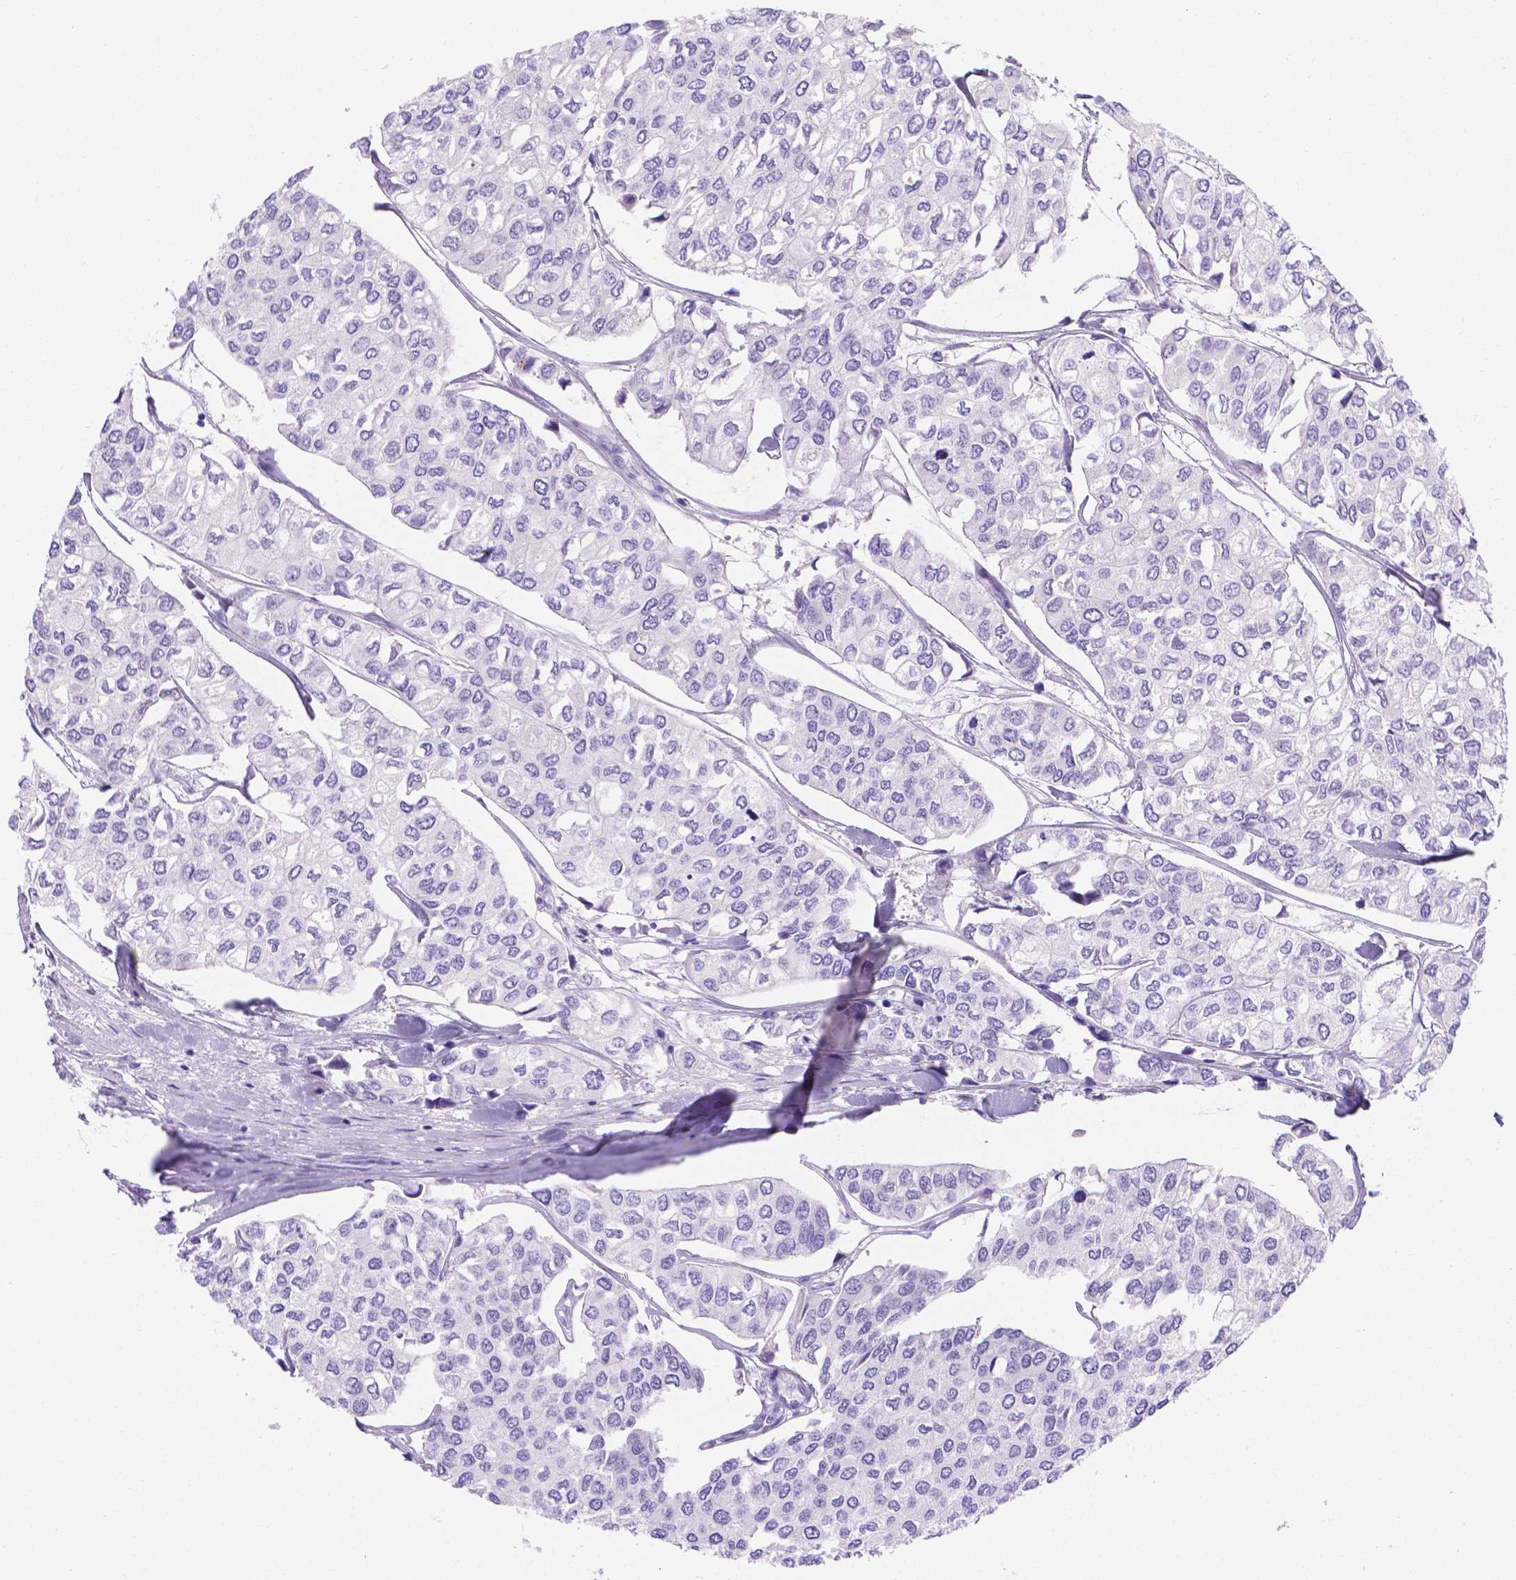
{"staining": {"intensity": "negative", "quantity": "none", "location": "none"}, "tissue": "urothelial cancer", "cell_type": "Tumor cells", "image_type": "cancer", "snomed": [{"axis": "morphology", "description": "Urothelial carcinoma, High grade"}, {"axis": "topography", "description": "Urinary bladder"}], "caption": "High-grade urothelial carcinoma was stained to show a protein in brown. There is no significant staining in tumor cells. (Brightfield microscopy of DAB (3,3'-diaminobenzidine) IHC at high magnification).", "gene": "MLN", "patient": {"sex": "male", "age": 73}}